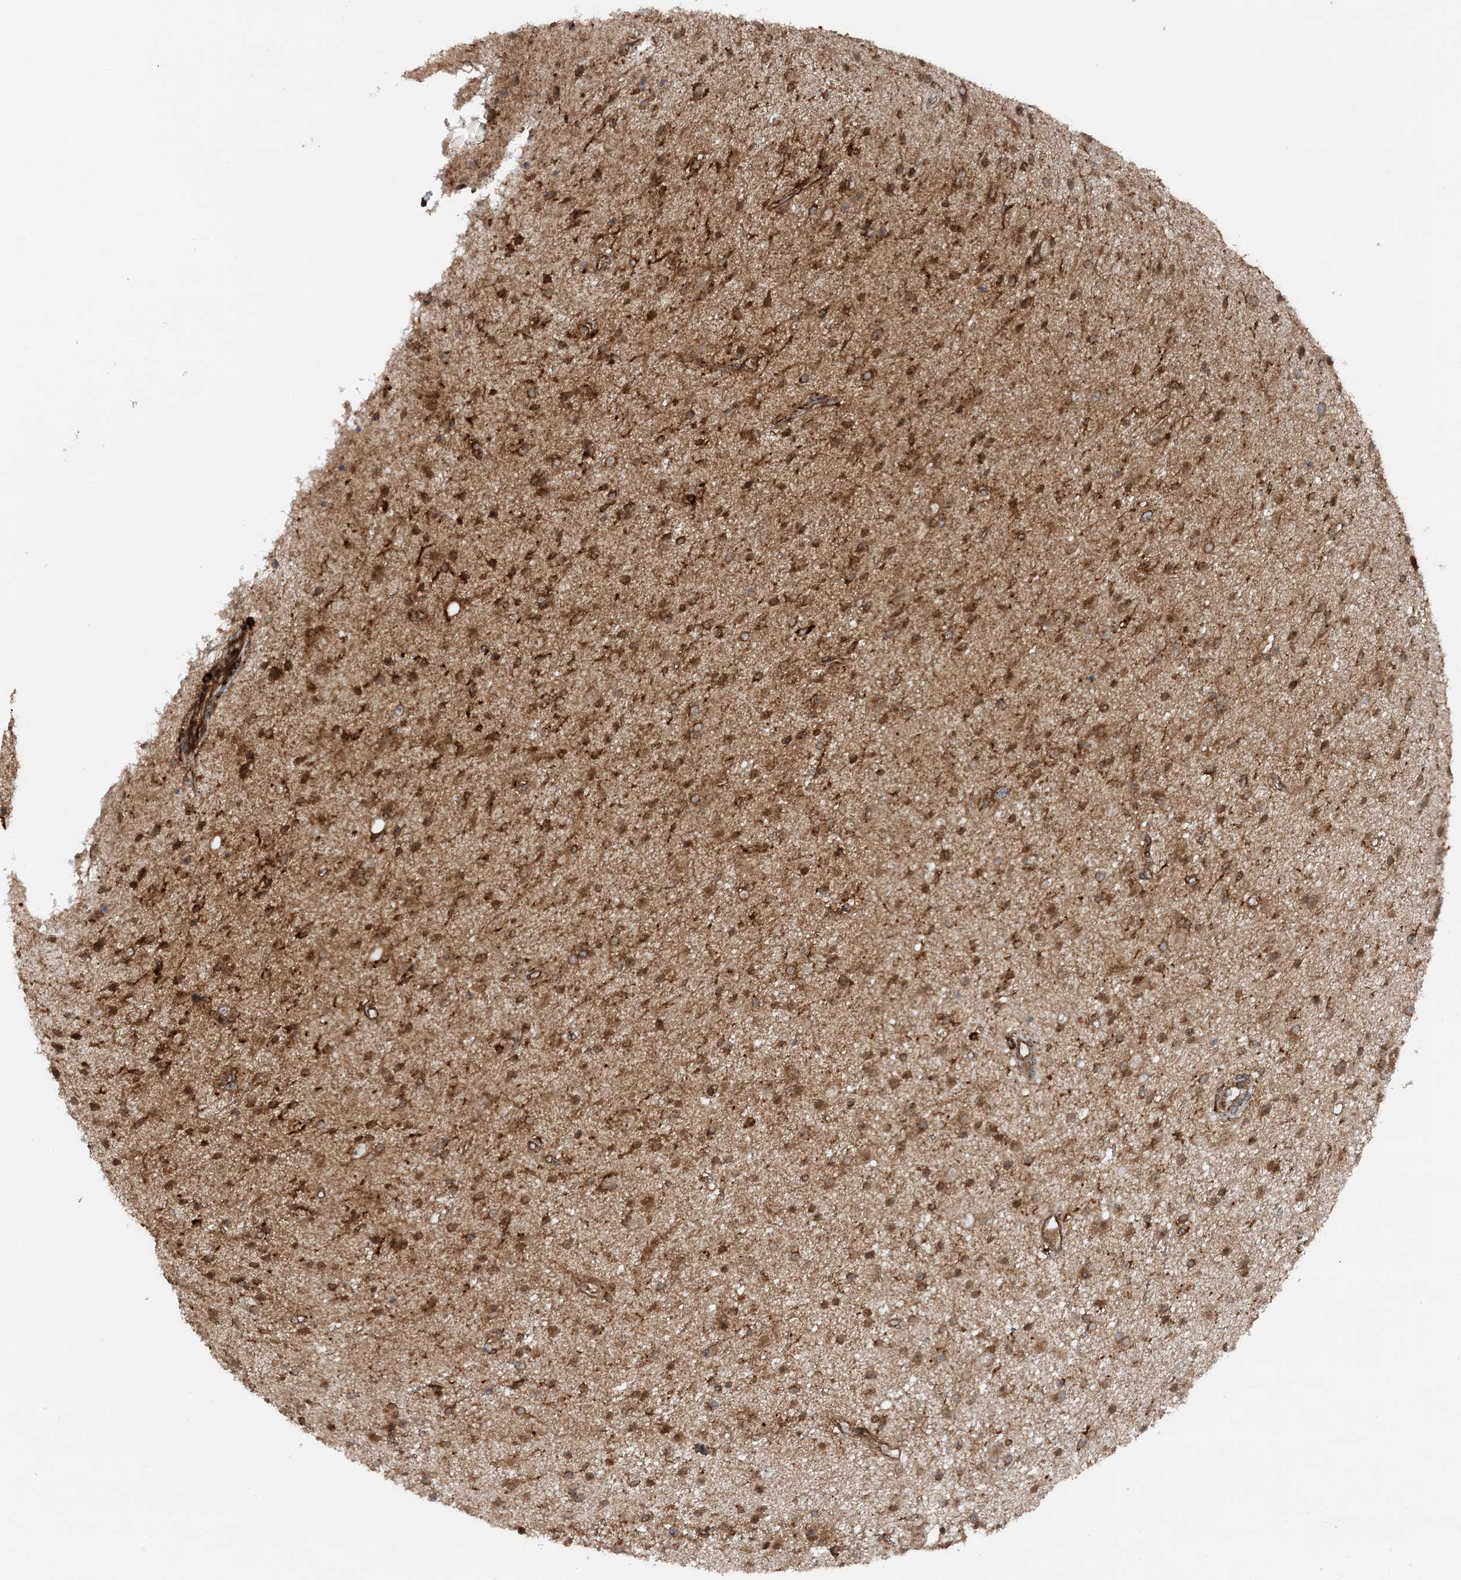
{"staining": {"intensity": "moderate", "quantity": ">75%", "location": "cytoplasmic/membranous"}, "tissue": "glioma", "cell_type": "Tumor cells", "image_type": "cancer", "snomed": [{"axis": "morphology", "description": "Glioma, malignant, Low grade"}, {"axis": "topography", "description": "Cerebral cortex"}], "caption": "Immunohistochemistry (IHC) photomicrograph of neoplastic tissue: glioma stained using immunohistochemistry (IHC) displays medium levels of moderate protein expression localized specifically in the cytoplasmic/membranous of tumor cells, appearing as a cytoplasmic/membranous brown color.", "gene": "STAM2", "patient": {"sex": "female", "age": 39}}